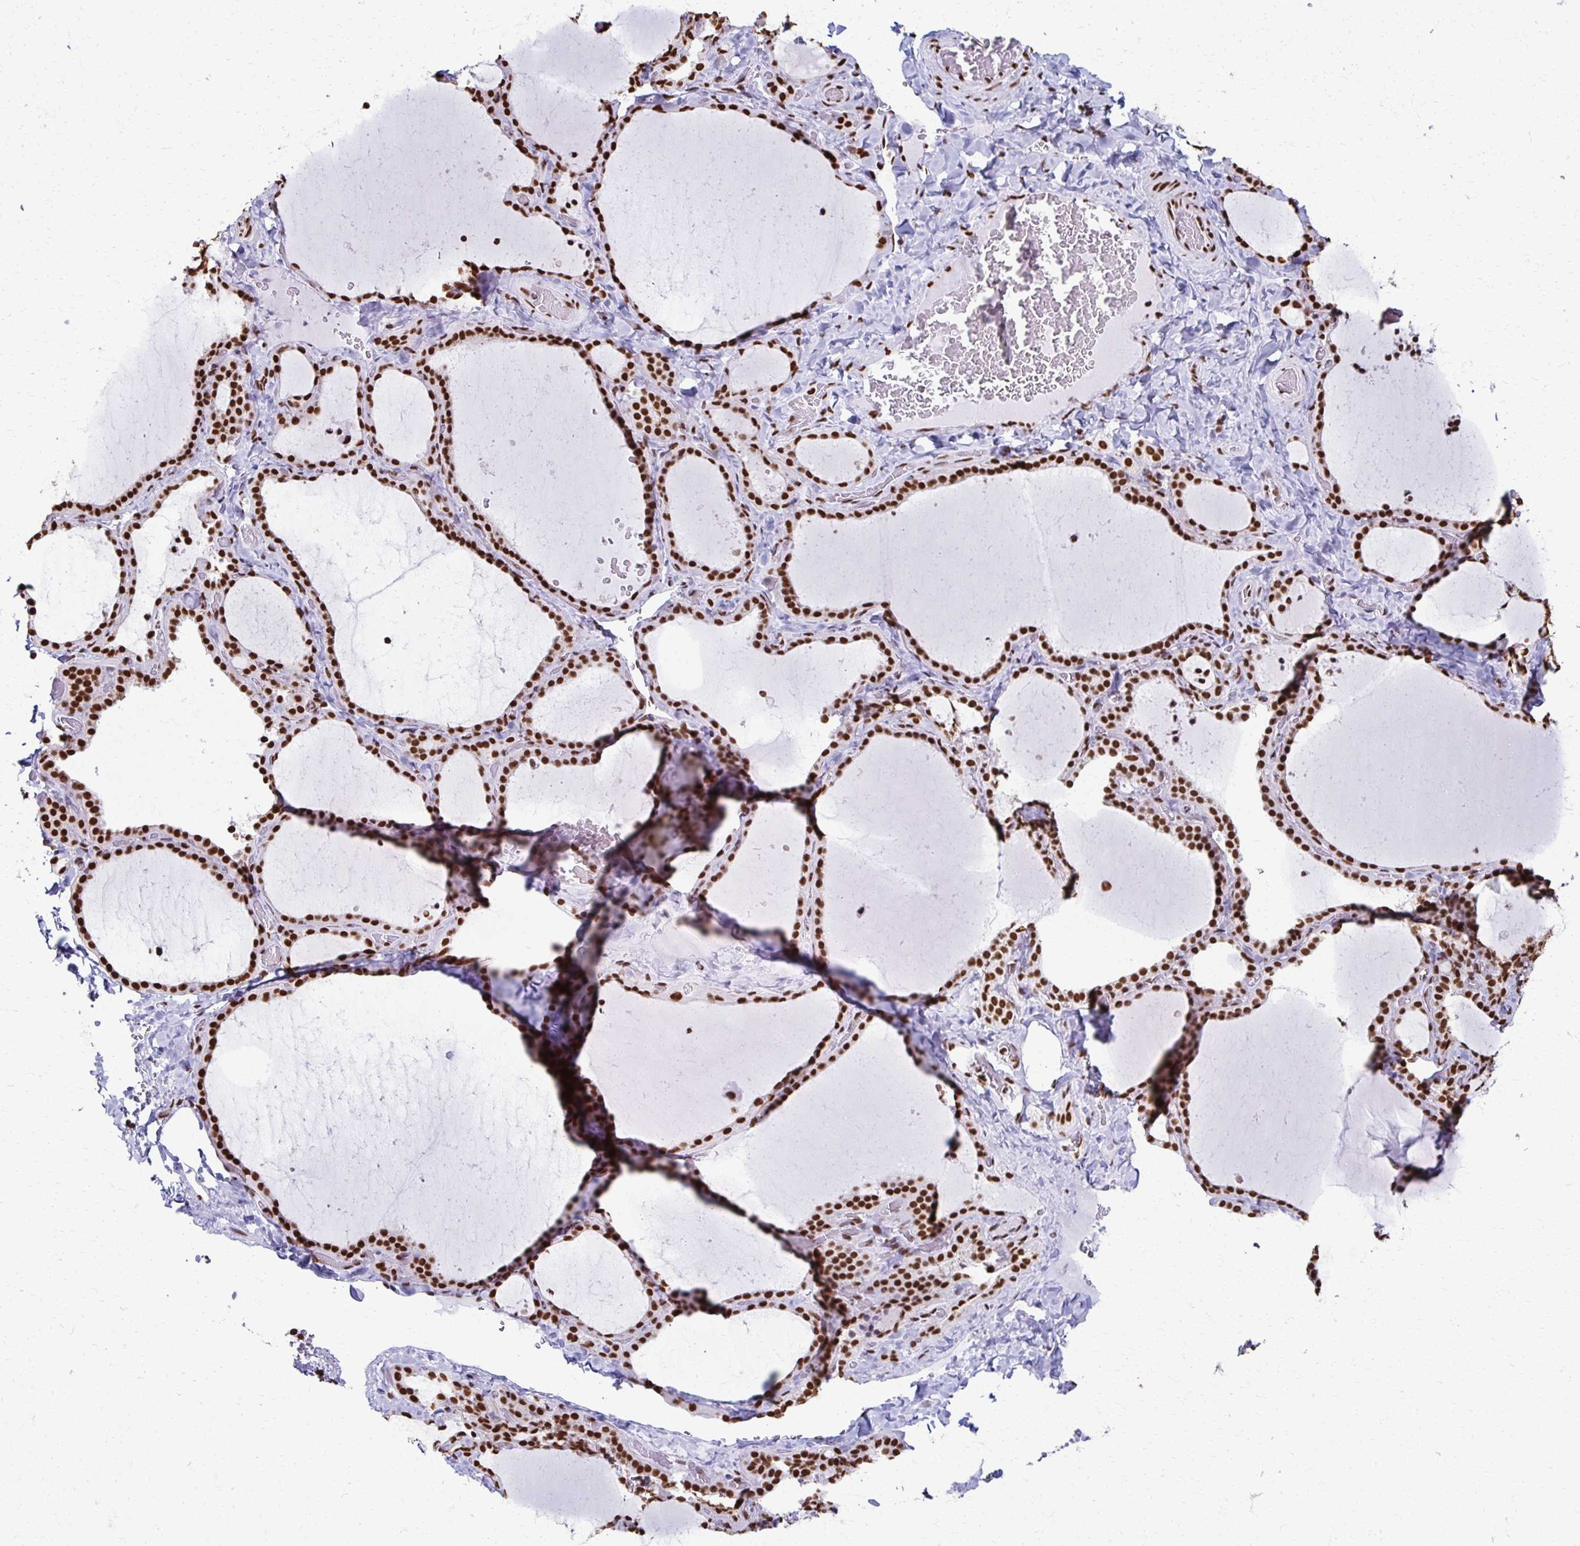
{"staining": {"intensity": "strong", "quantity": ">75%", "location": "nuclear"}, "tissue": "thyroid gland", "cell_type": "Glandular cells", "image_type": "normal", "snomed": [{"axis": "morphology", "description": "Normal tissue, NOS"}, {"axis": "topography", "description": "Thyroid gland"}], "caption": "Brown immunohistochemical staining in unremarkable human thyroid gland reveals strong nuclear positivity in approximately >75% of glandular cells.", "gene": "NONO", "patient": {"sex": "female", "age": 22}}